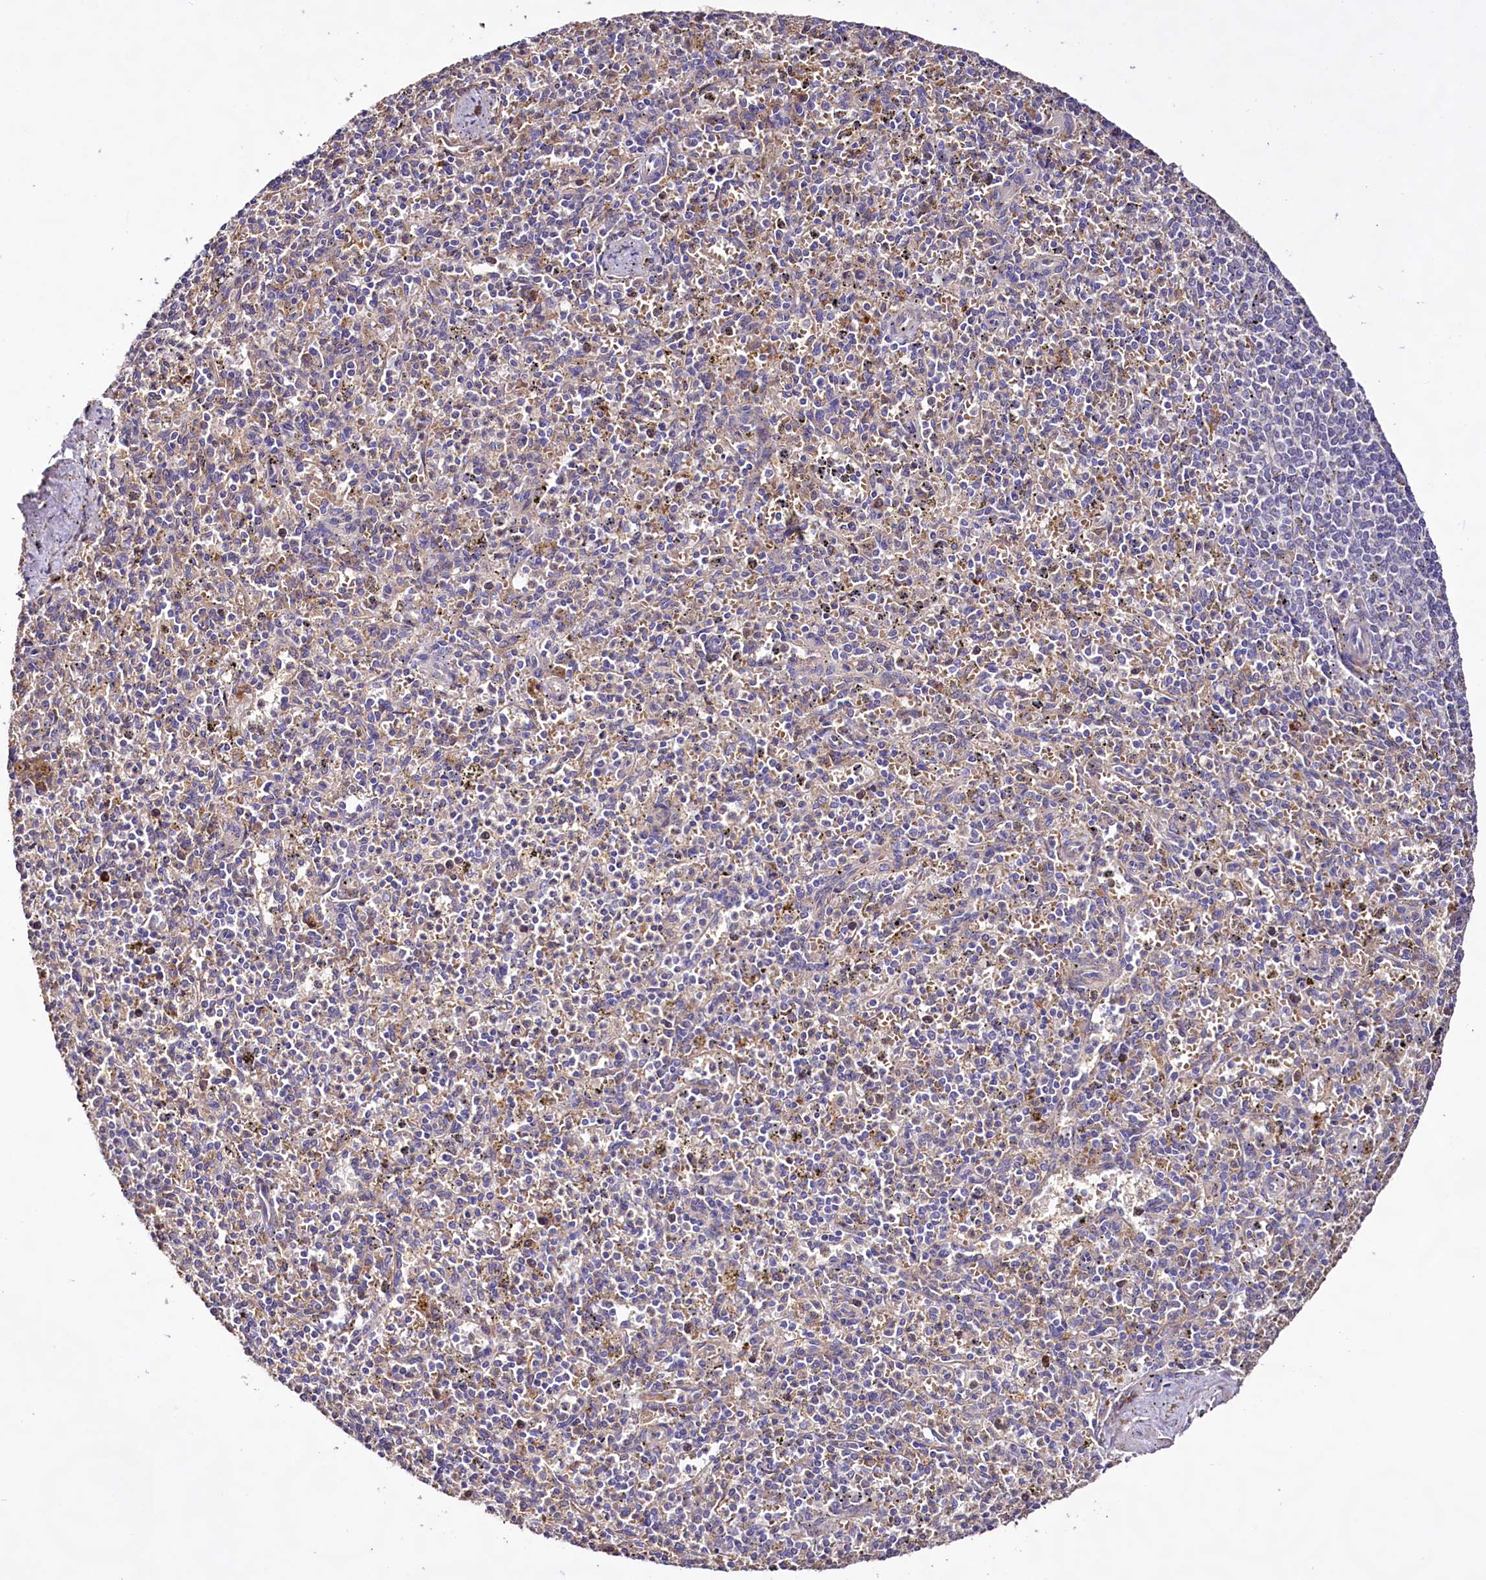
{"staining": {"intensity": "negative", "quantity": "none", "location": "none"}, "tissue": "spleen", "cell_type": "Cells in red pulp", "image_type": "normal", "snomed": [{"axis": "morphology", "description": "Normal tissue, NOS"}, {"axis": "topography", "description": "Spleen"}], "caption": "High magnification brightfield microscopy of benign spleen stained with DAB (3,3'-diaminobenzidine) (brown) and counterstained with hematoxylin (blue): cells in red pulp show no significant staining. (Brightfield microscopy of DAB (3,3'-diaminobenzidine) IHC at high magnification).", "gene": "DMXL2", "patient": {"sex": "male", "age": 72}}